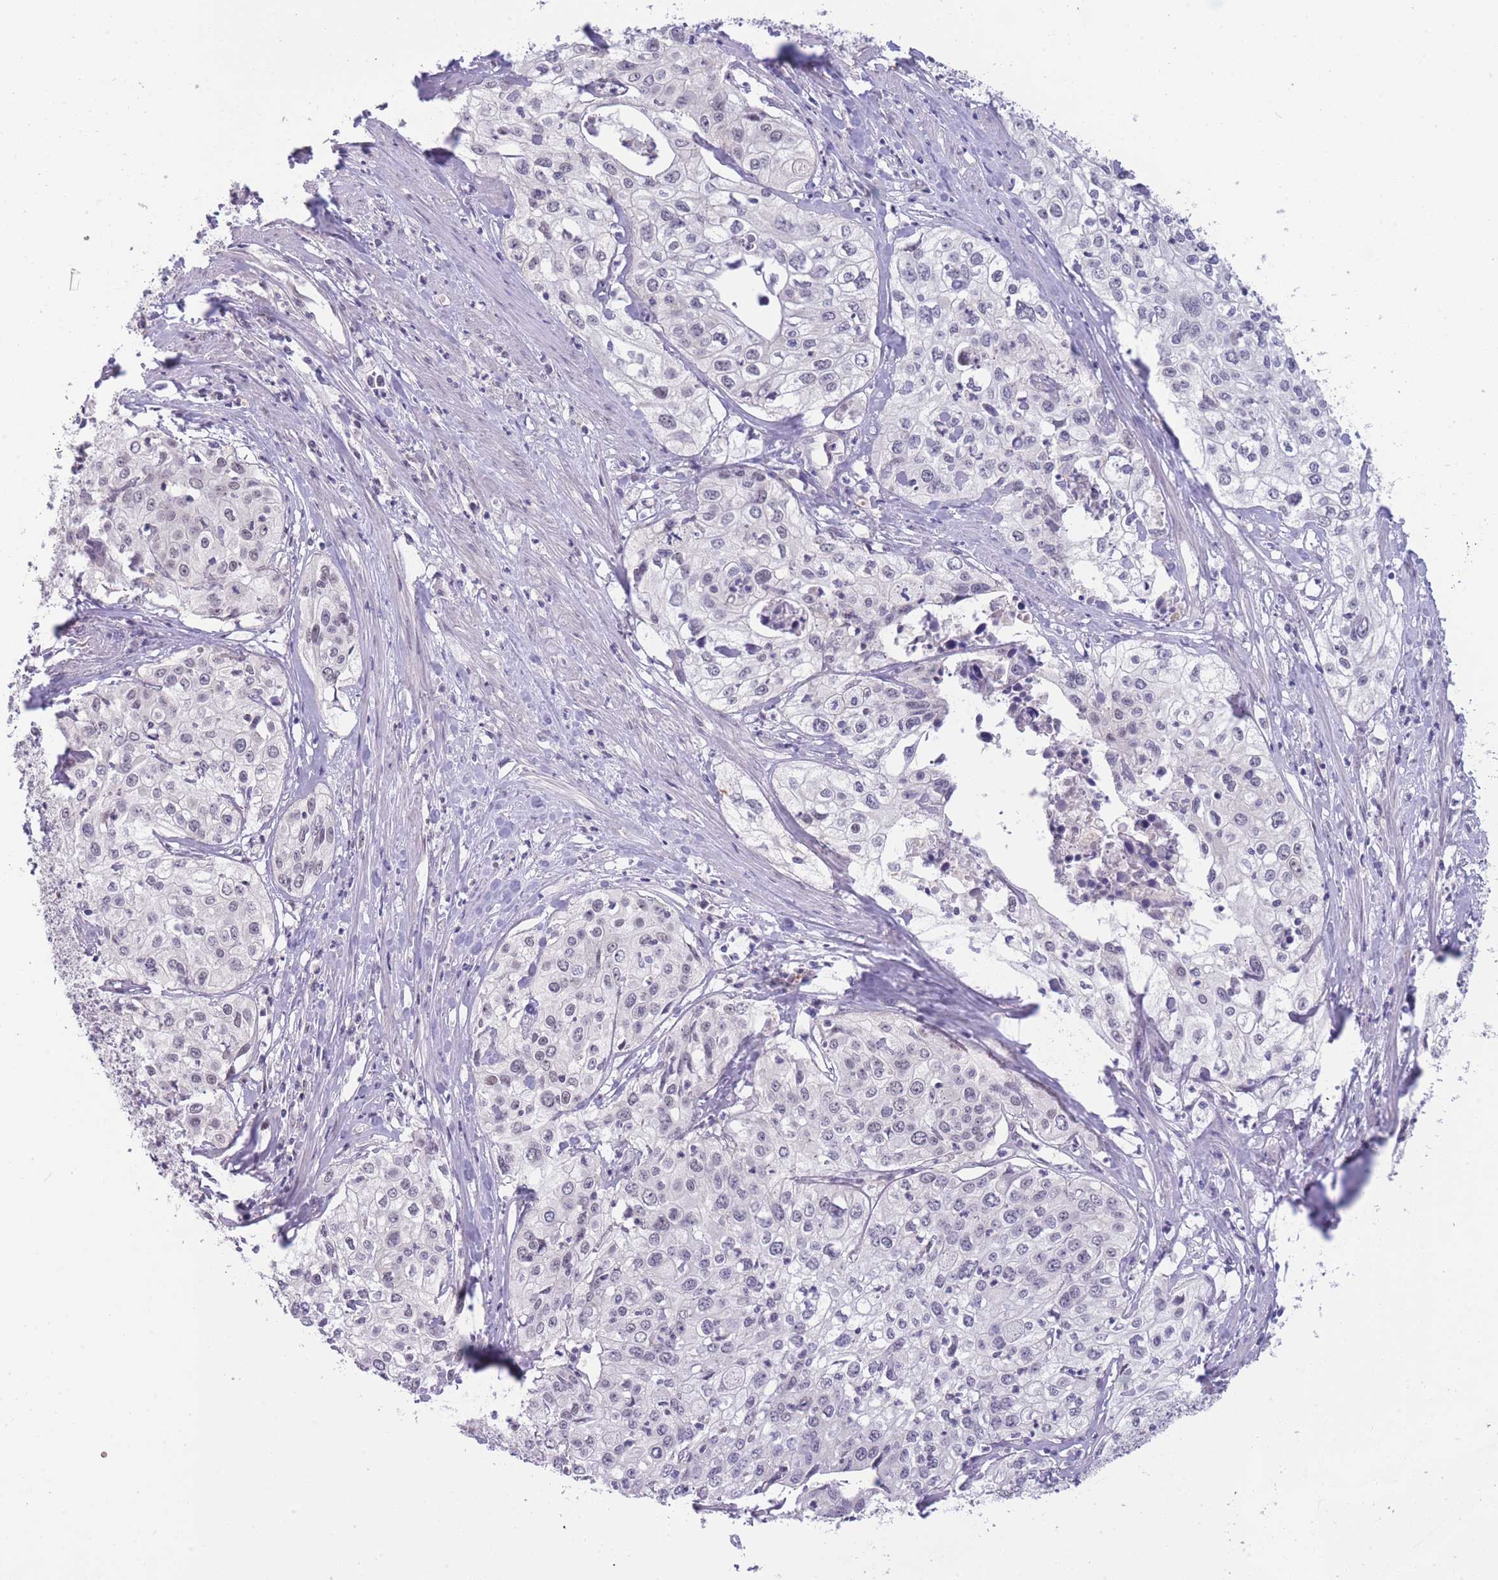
{"staining": {"intensity": "negative", "quantity": "none", "location": "none"}, "tissue": "cervical cancer", "cell_type": "Tumor cells", "image_type": "cancer", "snomed": [{"axis": "morphology", "description": "Squamous cell carcinoma, NOS"}, {"axis": "topography", "description": "Cervix"}], "caption": "Immunohistochemical staining of human cervical cancer displays no significant expression in tumor cells. (Stains: DAB immunohistochemistry with hematoxylin counter stain, Microscopy: brightfield microscopy at high magnification).", "gene": "GOLGA6L25", "patient": {"sex": "female", "age": 31}}